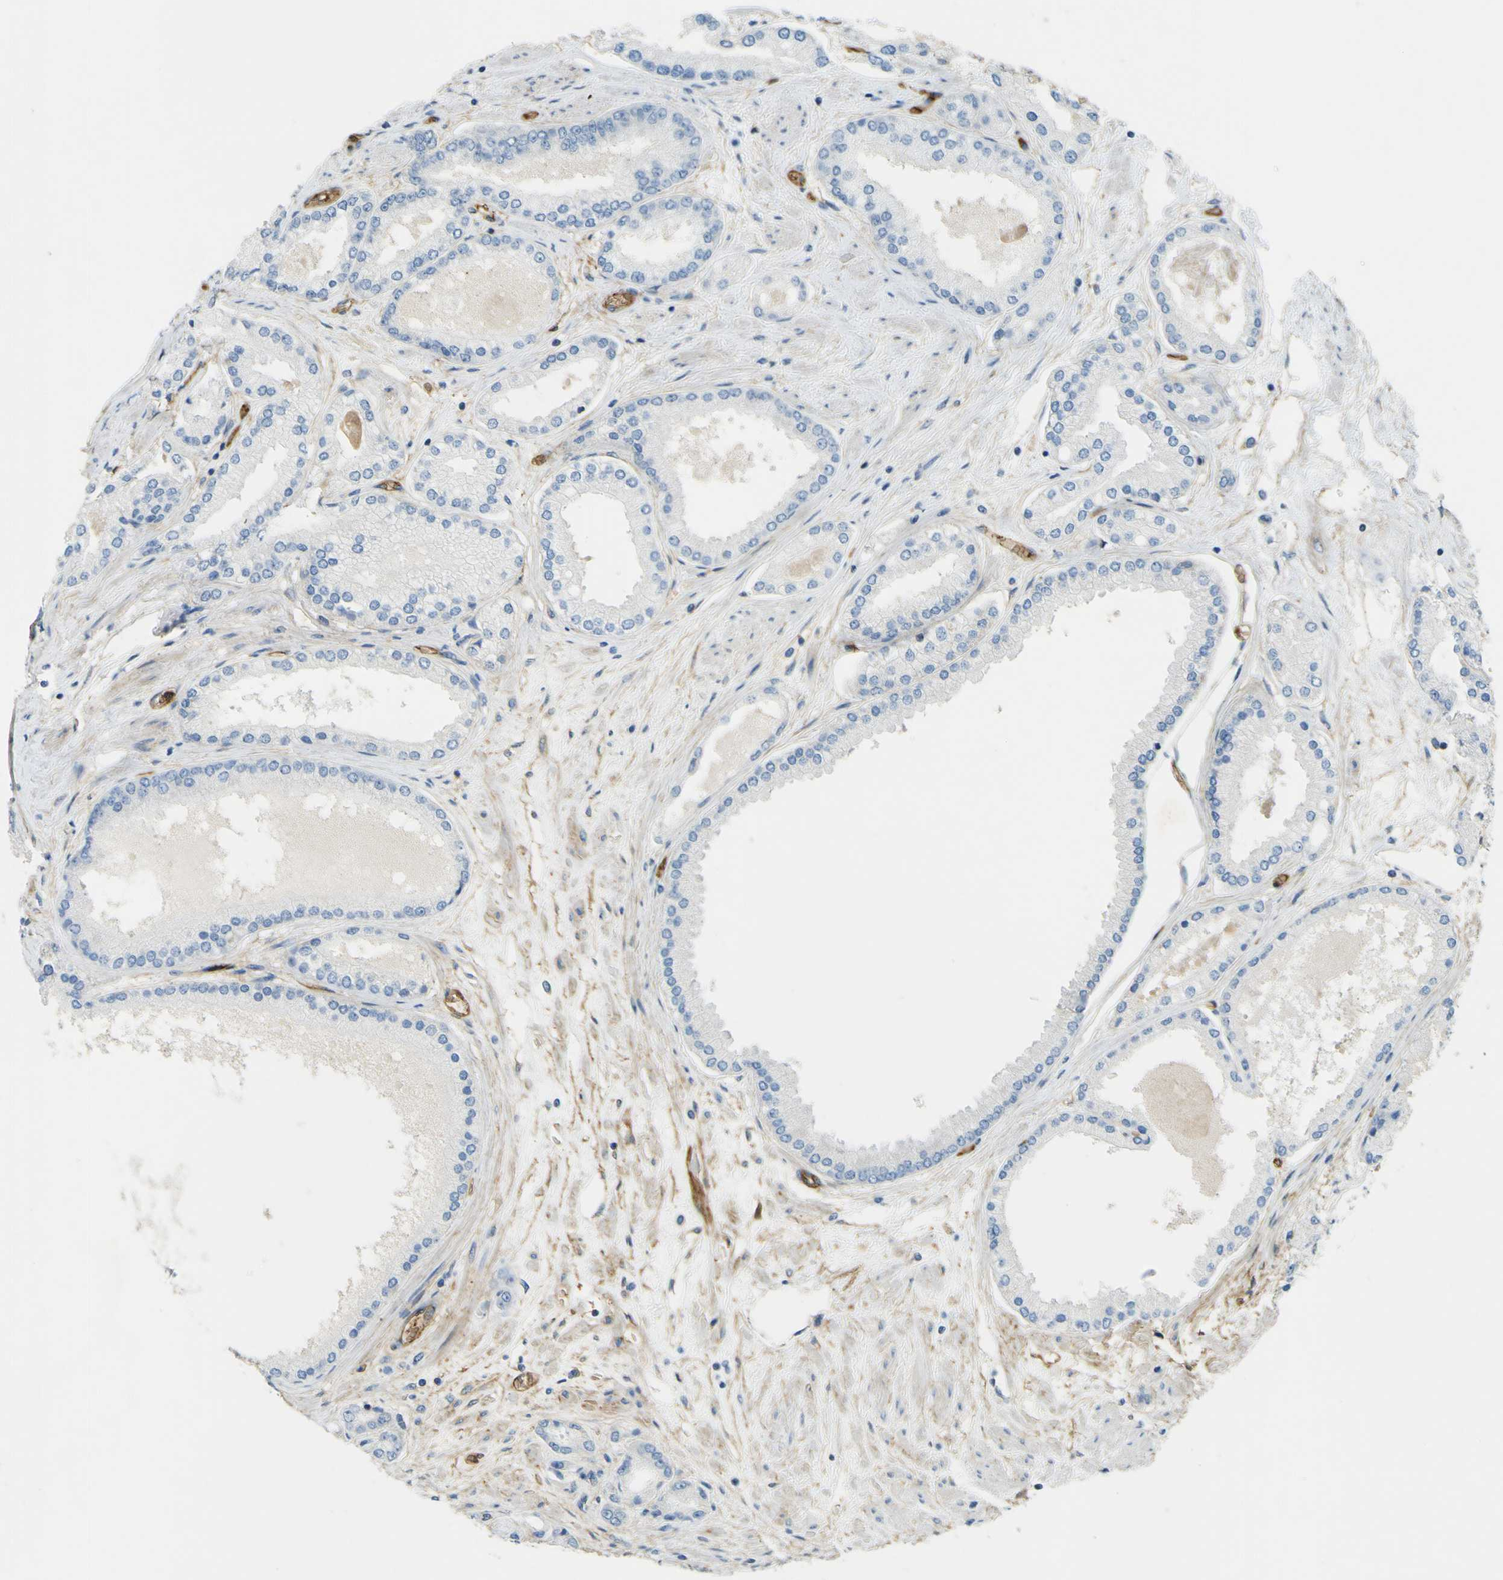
{"staining": {"intensity": "negative", "quantity": "none", "location": "none"}, "tissue": "prostate cancer", "cell_type": "Tumor cells", "image_type": "cancer", "snomed": [{"axis": "morphology", "description": "Adenocarcinoma, High grade"}, {"axis": "topography", "description": "Prostate"}], "caption": "Immunohistochemistry histopathology image of neoplastic tissue: prostate high-grade adenocarcinoma stained with DAB (3,3'-diaminobenzidine) exhibits no significant protein positivity in tumor cells.", "gene": "PLXDC1", "patient": {"sex": "male", "age": 59}}